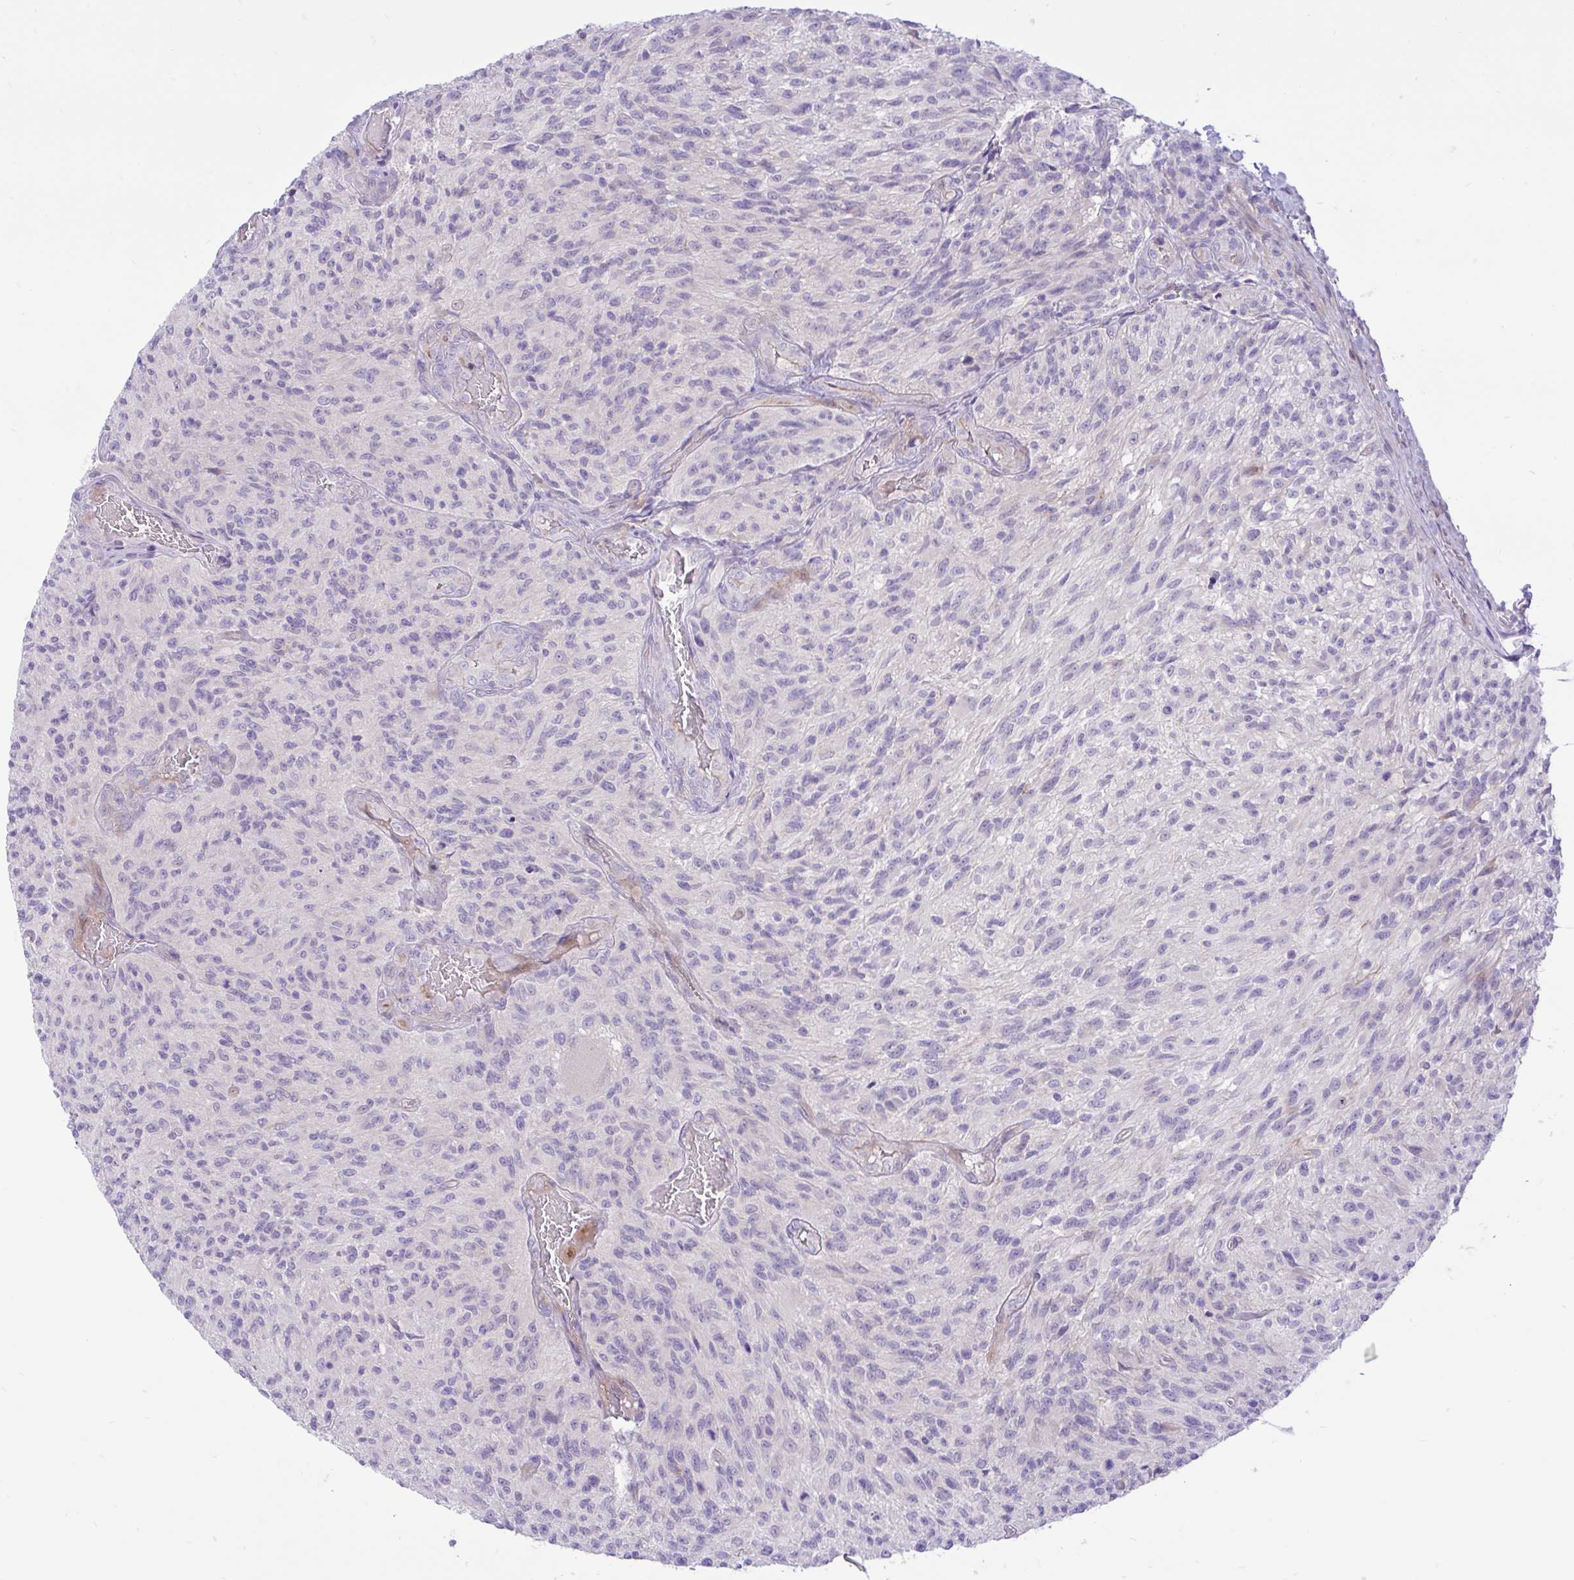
{"staining": {"intensity": "negative", "quantity": "none", "location": "none"}, "tissue": "glioma", "cell_type": "Tumor cells", "image_type": "cancer", "snomed": [{"axis": "morphology", "description": "Normal tissue, NOS"}, {"axis": "morphology", "description": "Glioma, malignant, High grade"}, {"axis": "topography", "description": "Cerebral cortex"}], "caption": "A micrograph of high-grade glioma (malignant) stained for a protein reveals no brown staining in tumor cells. Brightfield microscopy of immunohistochemistry stained with DAB (brown) and hematoxylin (blue), captured at high magnification.", "gene": "ZNF101", "patient": {"sex": "male", "age": 56}}